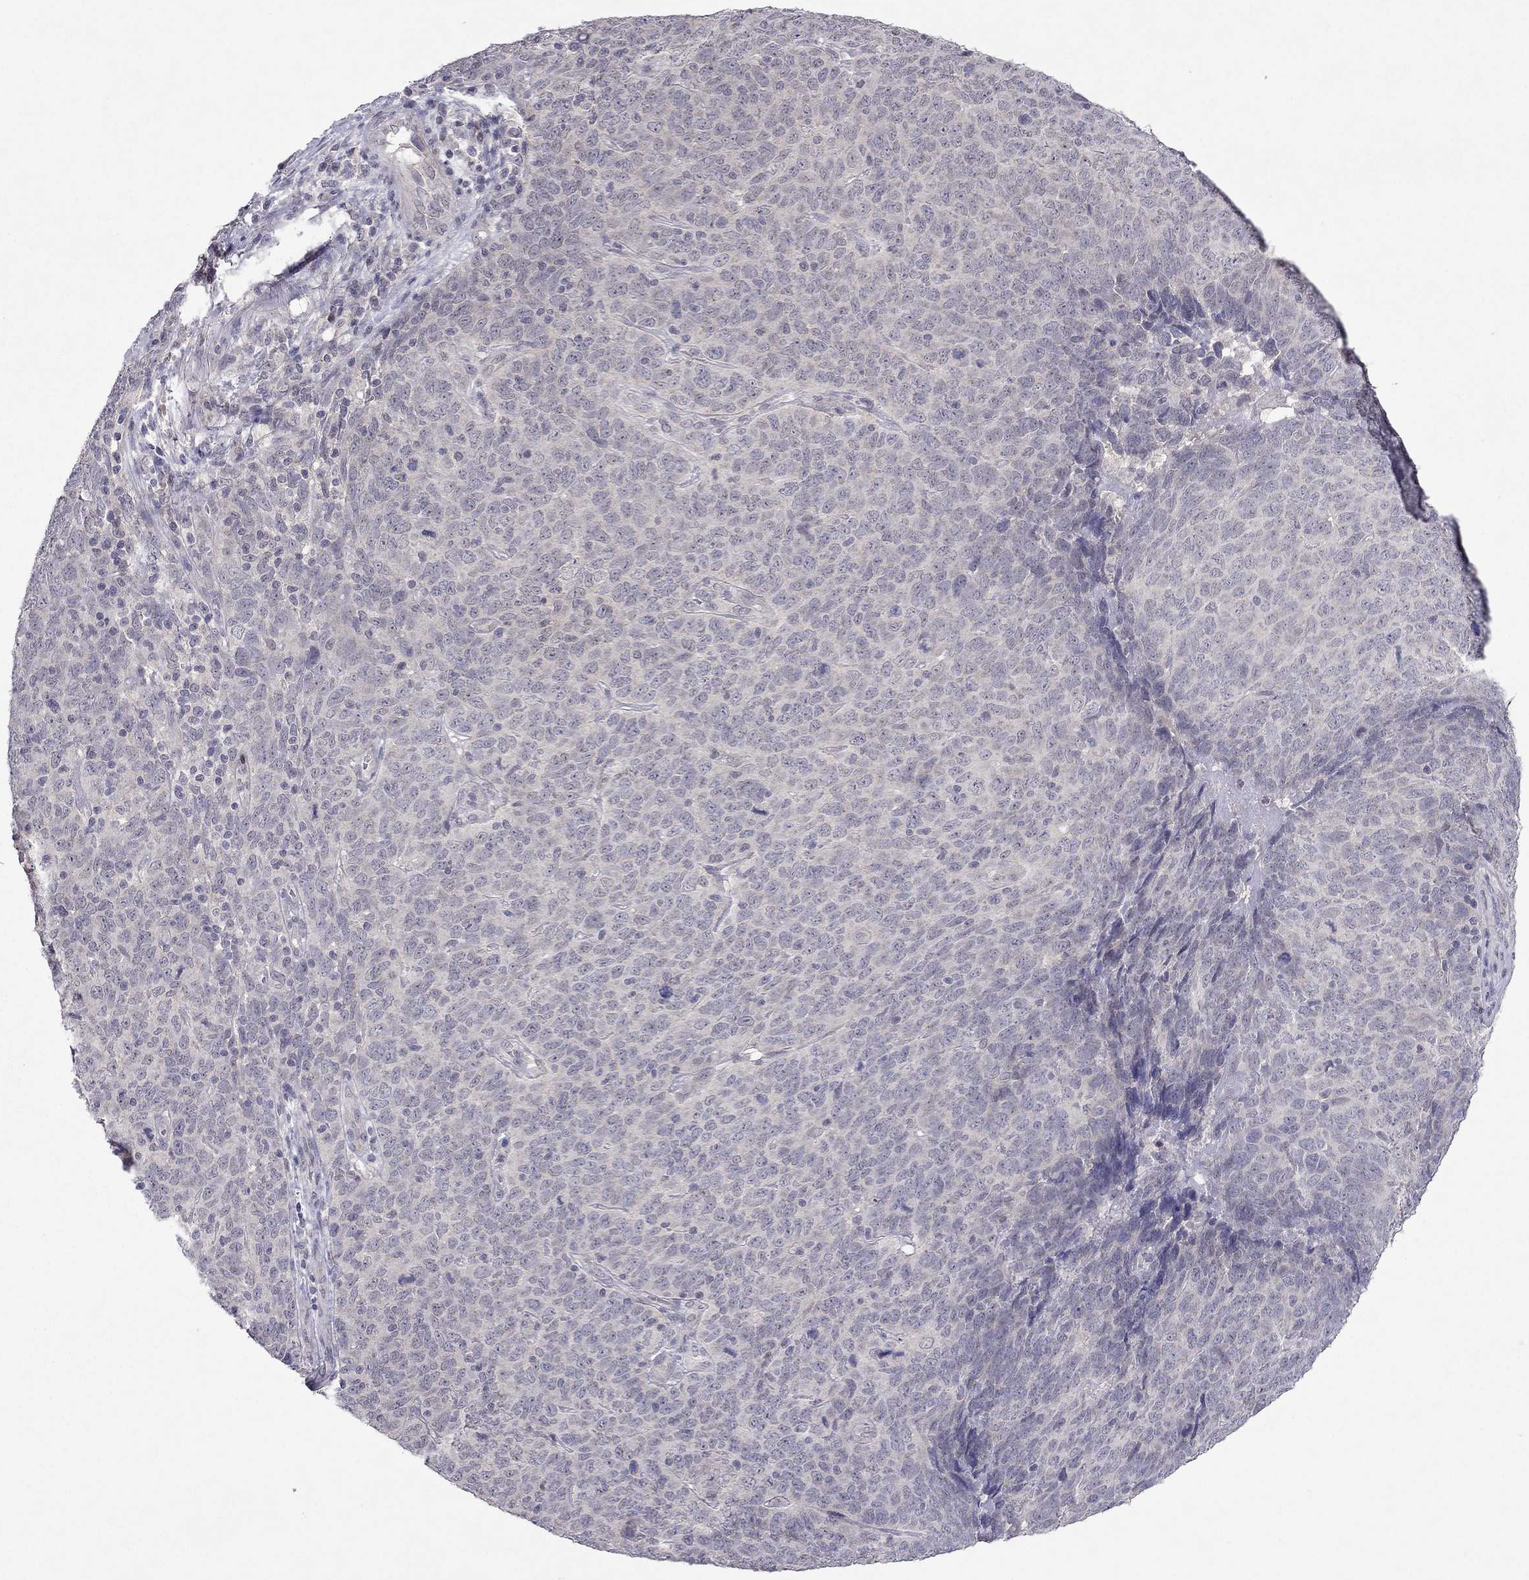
{"staining": {"intensity": "negative", "quantity": "none", "location": "none"}, "tissue": "skin cancer", "cell_type": "Tumor cells", "image_type": "cancer", "snomed": [{"axis": "morphology", "description": "Squamous cell carcinoma, NOS"}, {"axis": "topography", "description": "Skin"}, {"axis": "topography", "description": "Anal"}], "caption": "A high-resolution image shows immunohistochemistry (IHC) staining of squamous cell carcinoma (skin), which demonstrates no significant expression in tumor cells.", "gene": "ESR2", "patient": {"sex": "female", "age": 51}}